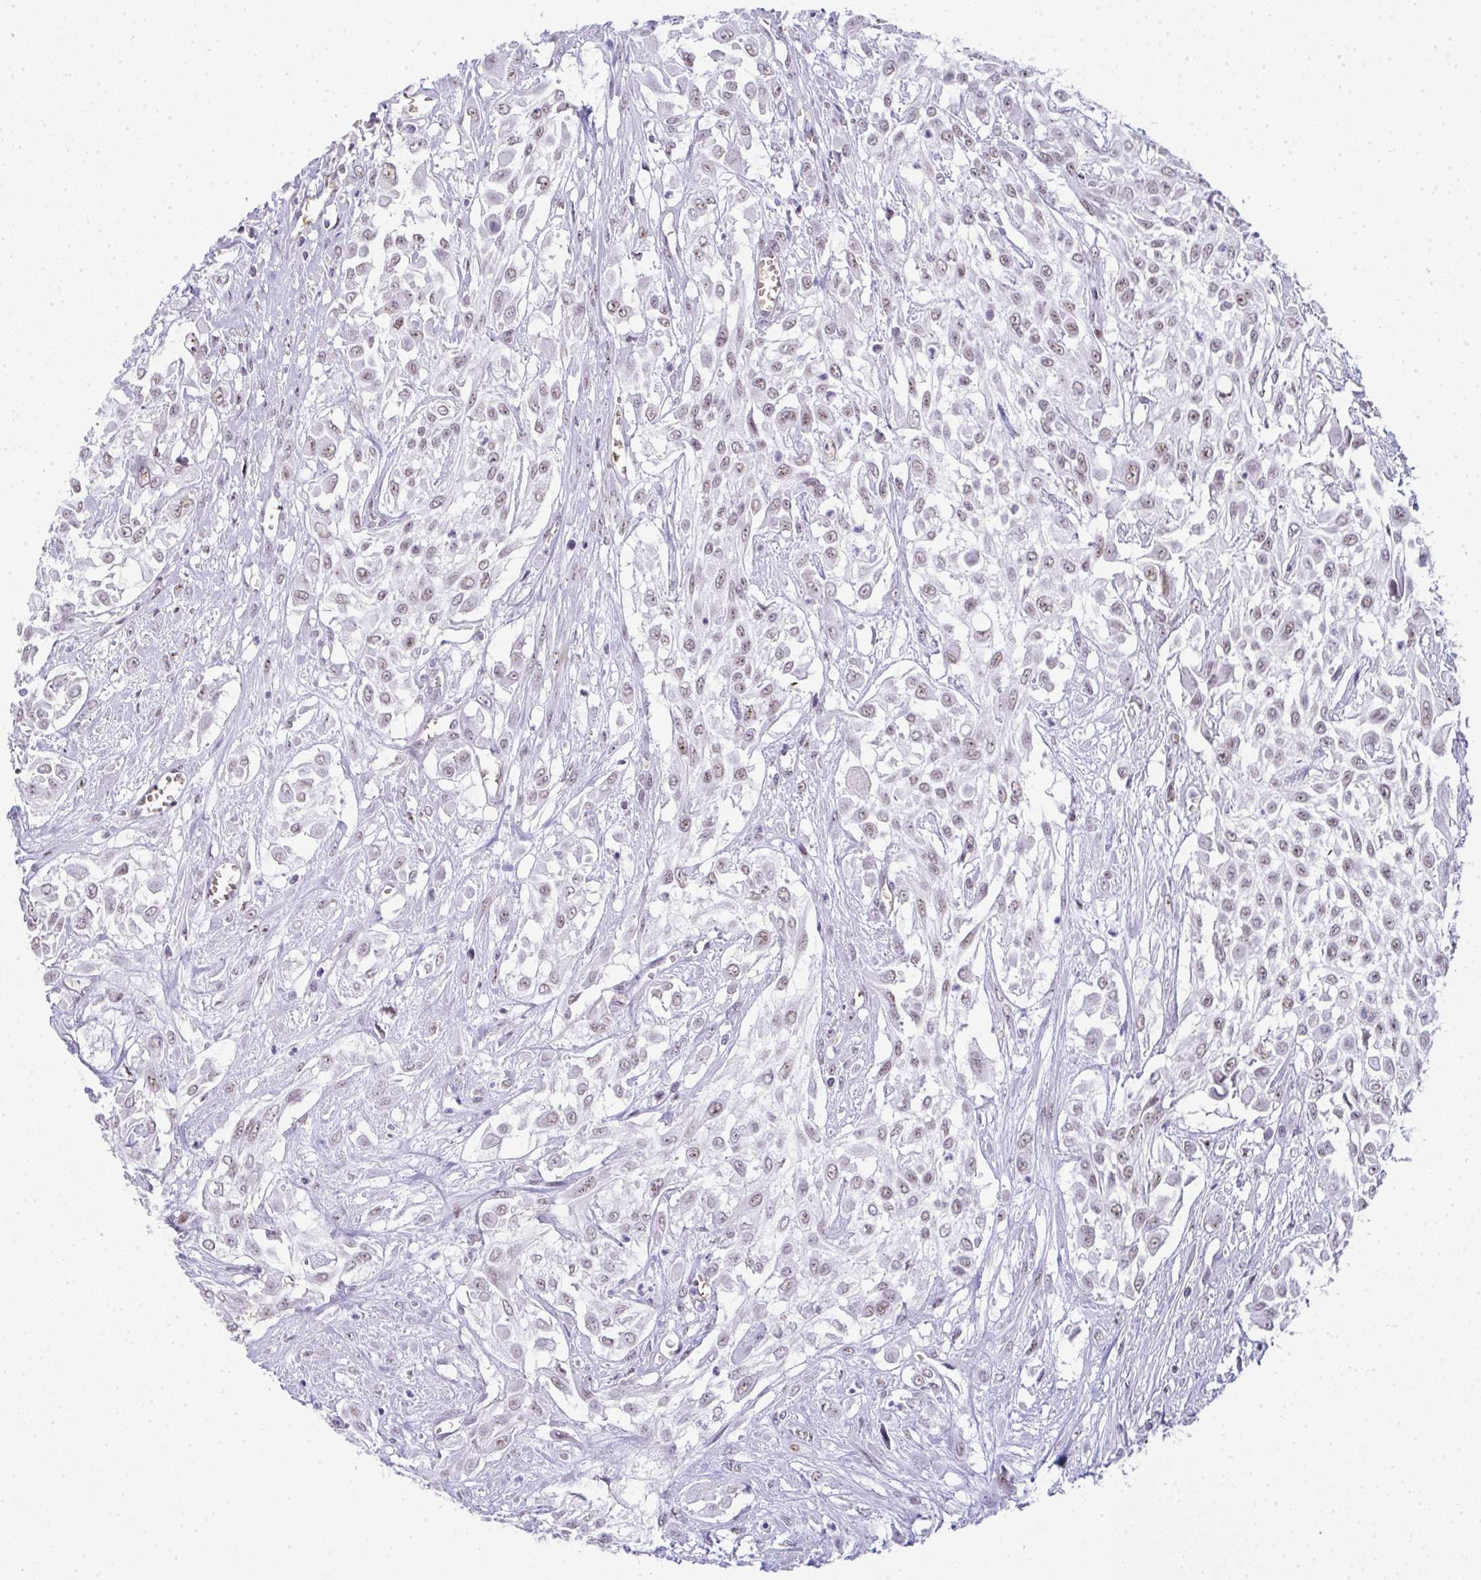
{"staining": {"intensity": "weak", "quantity": "25%-75%", "location": "nuclear"}, "tissue": "urothelial cancer", "cell_type": "Tumor cells", "image_type": "cancer", "snomed": [{"axis": "morphology", "description": "Urothelial carcinoma, High grade"}, {"axis": "topography", "description": "Urinary bladder"}], "caption": "Urothelial cancer stained with a protein marker reveals weak staining in tumor cells.", "gene": "TNMD", "patient": {"sex": "male", "age": 57}}